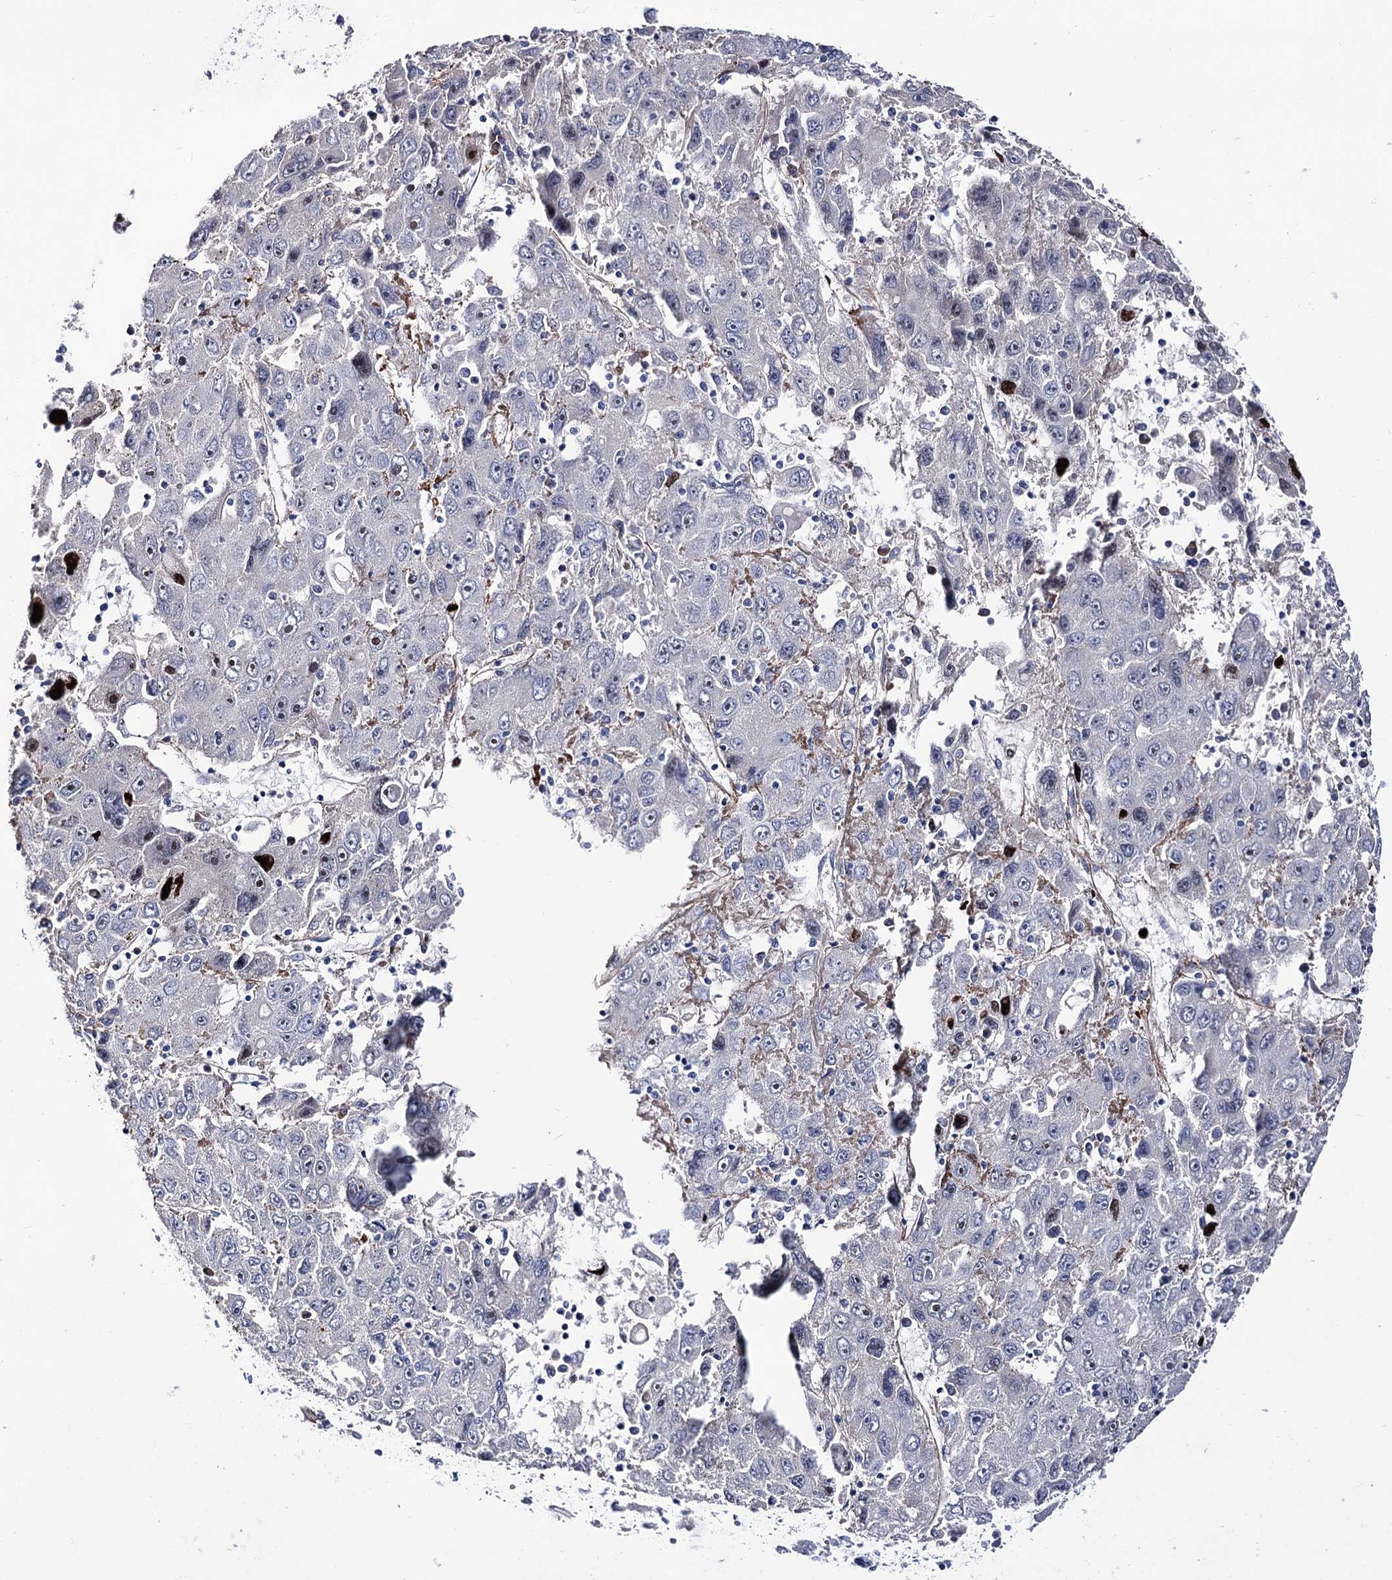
{"staining": {"intensity": "negative", "quantity": "none", "location": "none"}, "tissue": "liver cancer", "cell_type": "Tumor cells", "image_type": "cancer", "snomed": [{"axis": "morphology", "description": "Carcinoma, Hepatocellular, NOS"}, {"axis": "topography", "description": "Liver"}], "caption": "Tumor cells are negative for protein expression in human liver hepatocellular carcinoma. (Brightfield microscopy of DAB (3,3'-diaminobenzidine) immunohistochemistry at high magnification).", "gene": "PCGF5", "patient": {"sex": "male", "age": 49}}